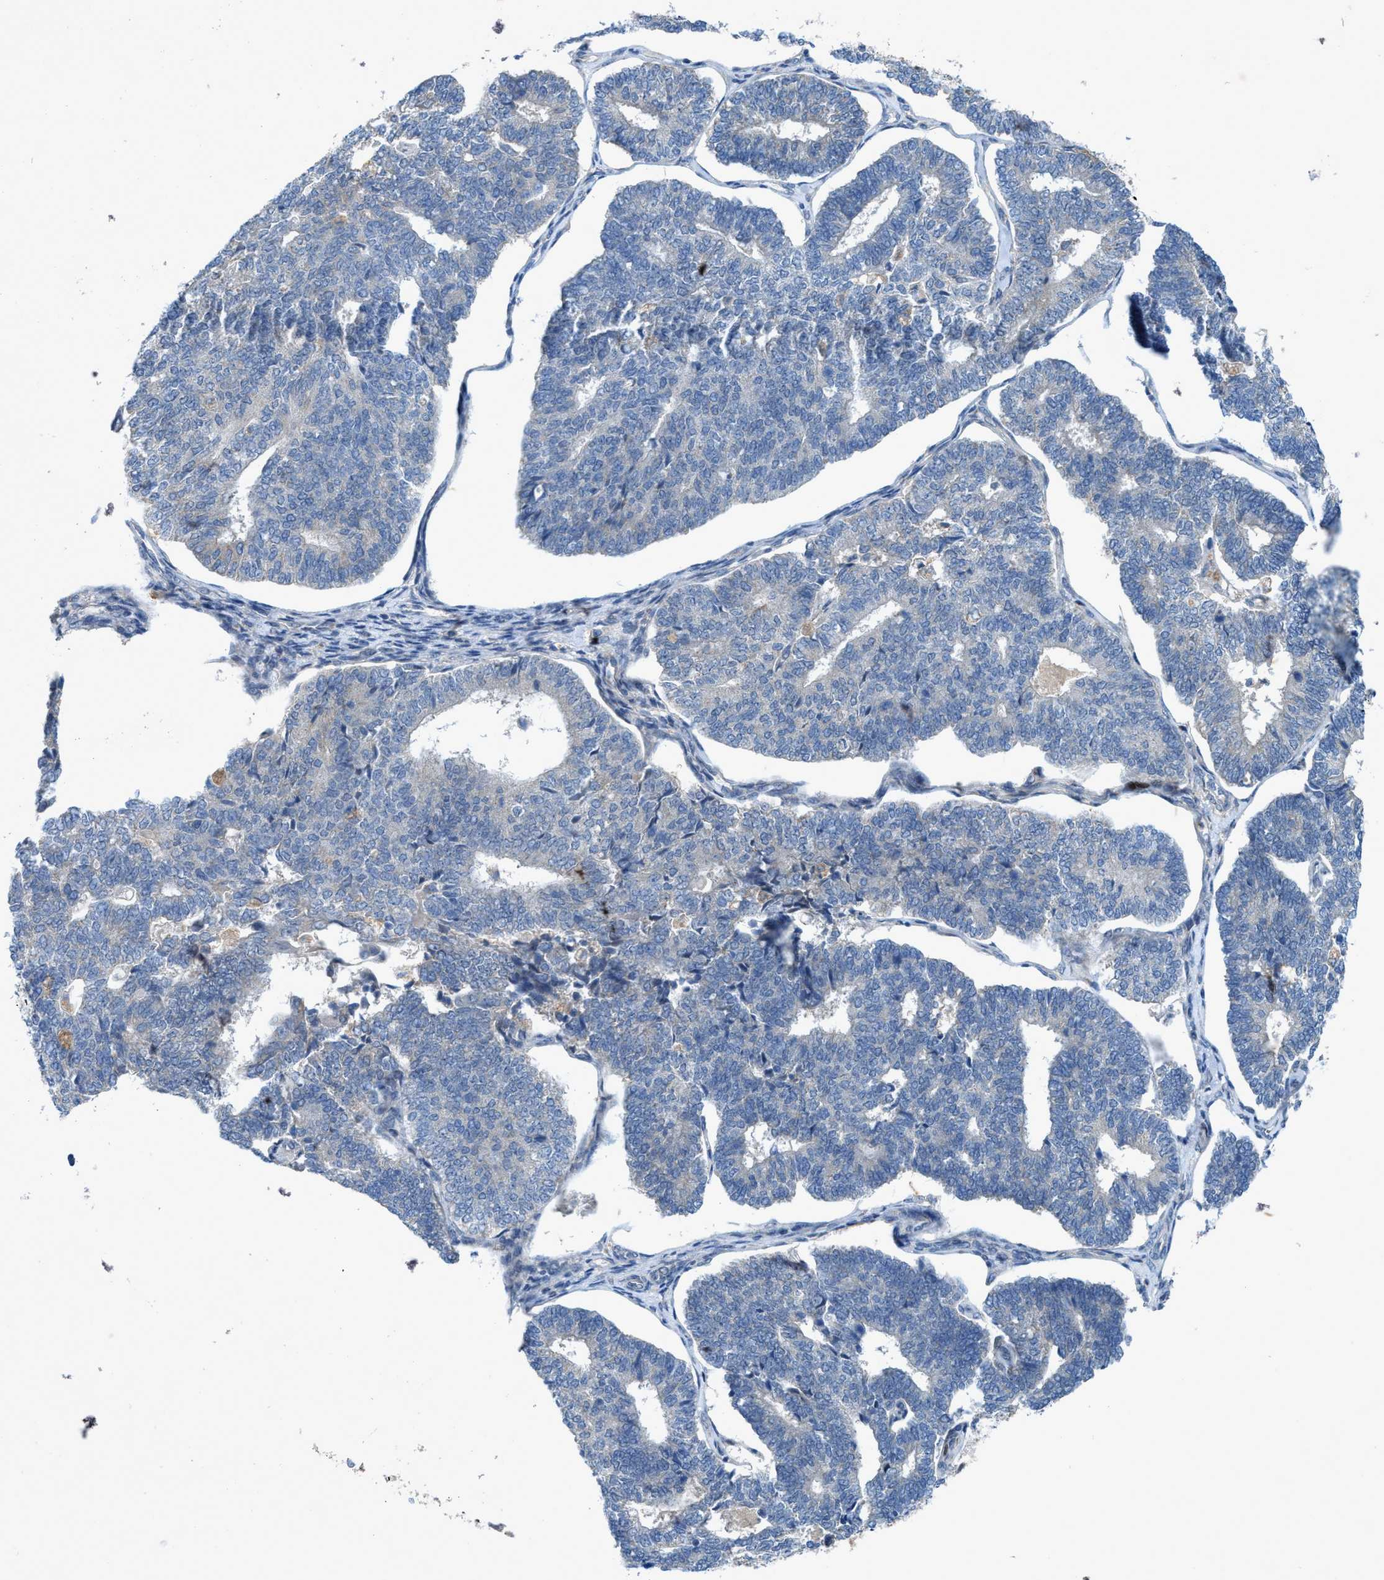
{"staining": {"intensity": "negative", "quantity": "none", "location": "none"}, "tissue": "endometrial cancer", "cell_type": "Tumor cells", "image_type": "cancer", "snomed": [{"axis": "morphology", "description": "Adenocarcinoma, NOS"}, {"axis": "topography", "description": "Endometrium"}], "caption": "Endometrial cancer stained for a protein using immunohistochemistry (IHC) exhibits no staining tumor cells.", "gene": "URGCP", "patient": {"sex": "female", "age": 70}}